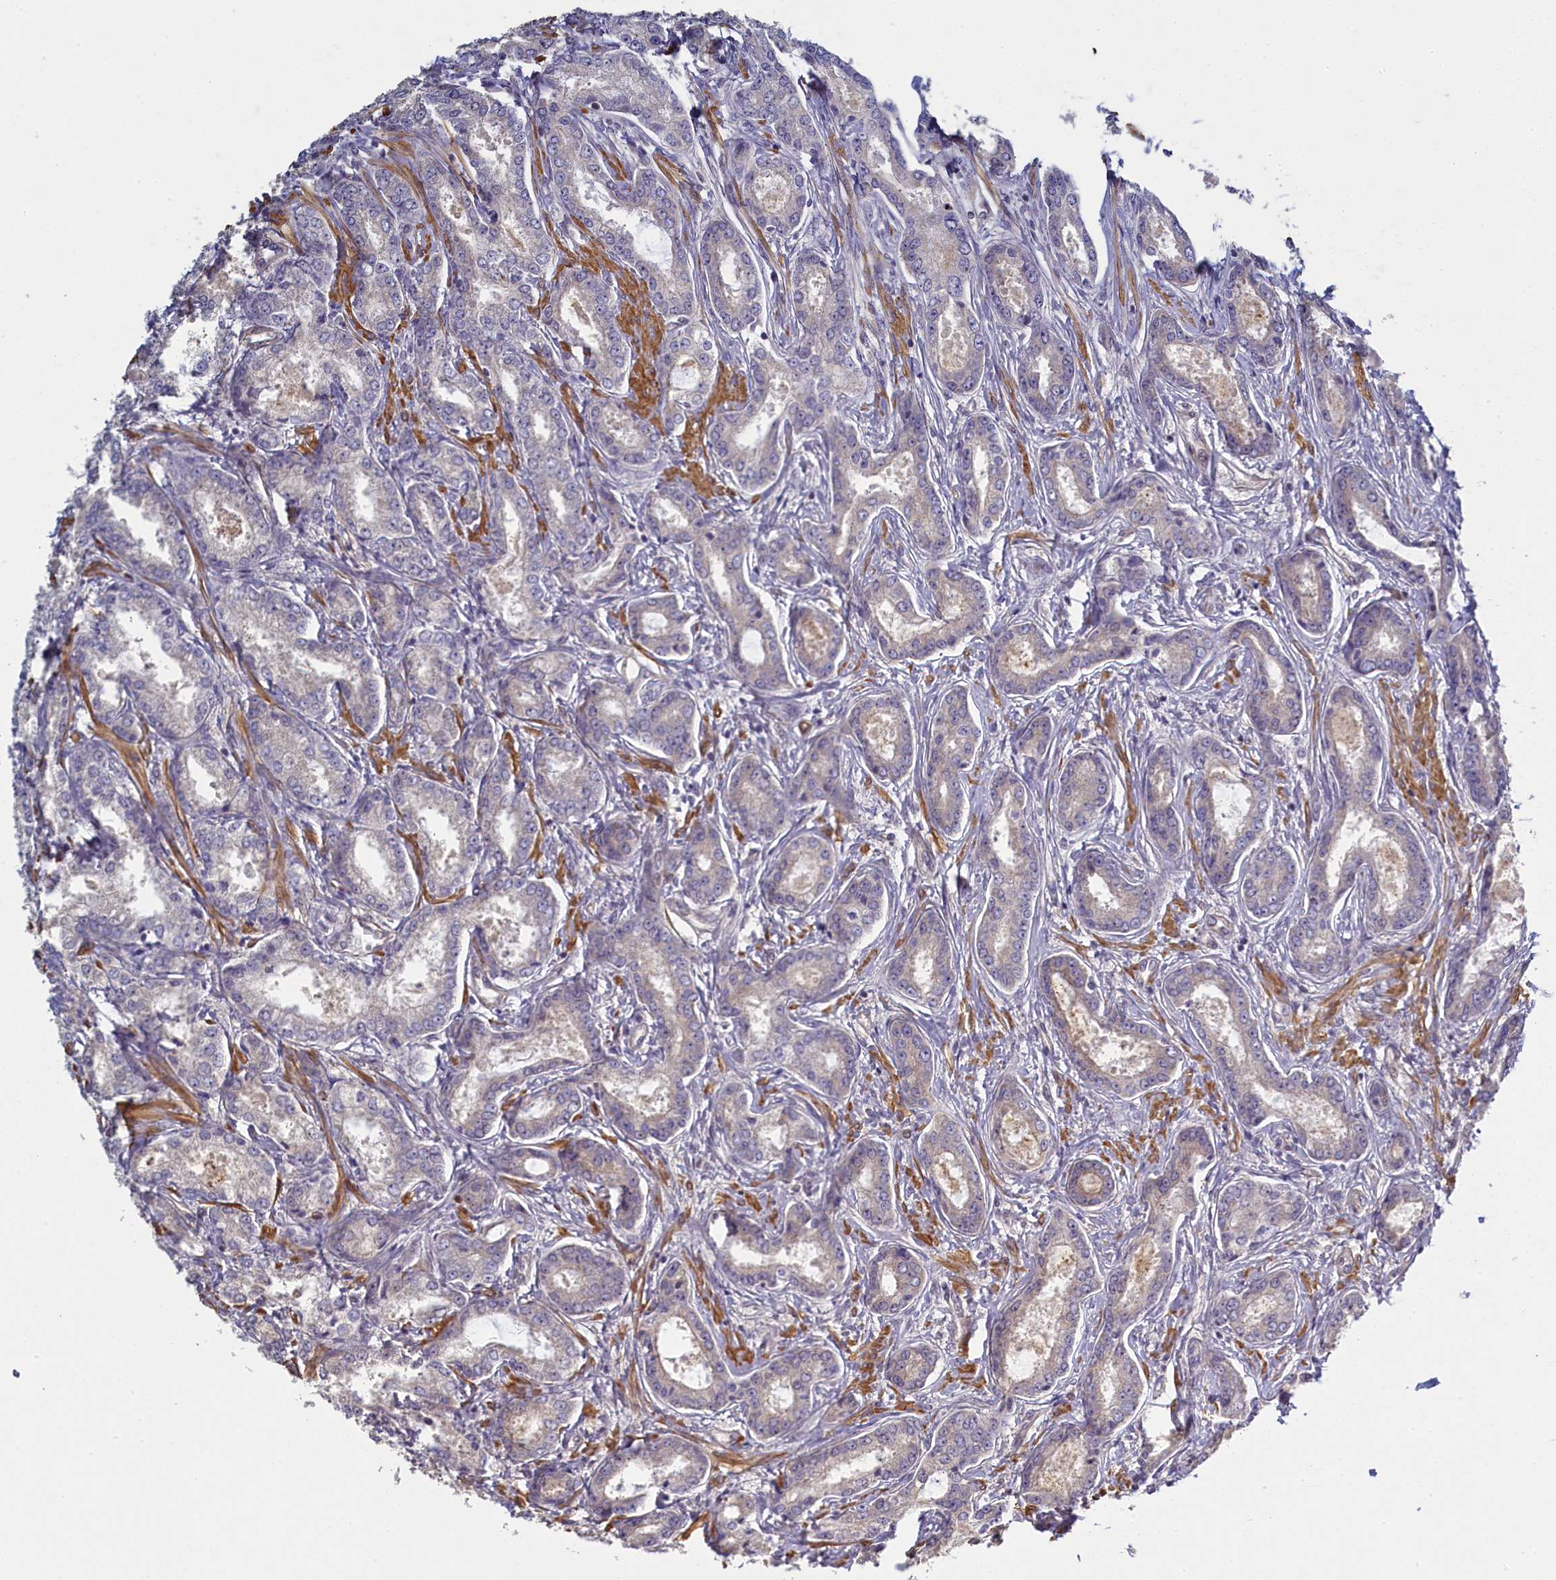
{"staining": {"intensity": "weak", "quantity": "<25%", "location": "cytoplasmic/membranous"}, "tissue": "prostate cancer", "cell_type": "Tumor cells", "image_type": "cancer", "snomed": [{"axis": "morphology", "description": "Adenocarcinoma, Low grade"}, {"axis": "topography", "description": "Prostate"}], "caption": "This is an immunohistochemistry image of prostate low-grade adenocarcinoma. There is no staining in tumor cells.", "gene": "DIXDC1", "patient": {"sex": "male", "age": 68}}